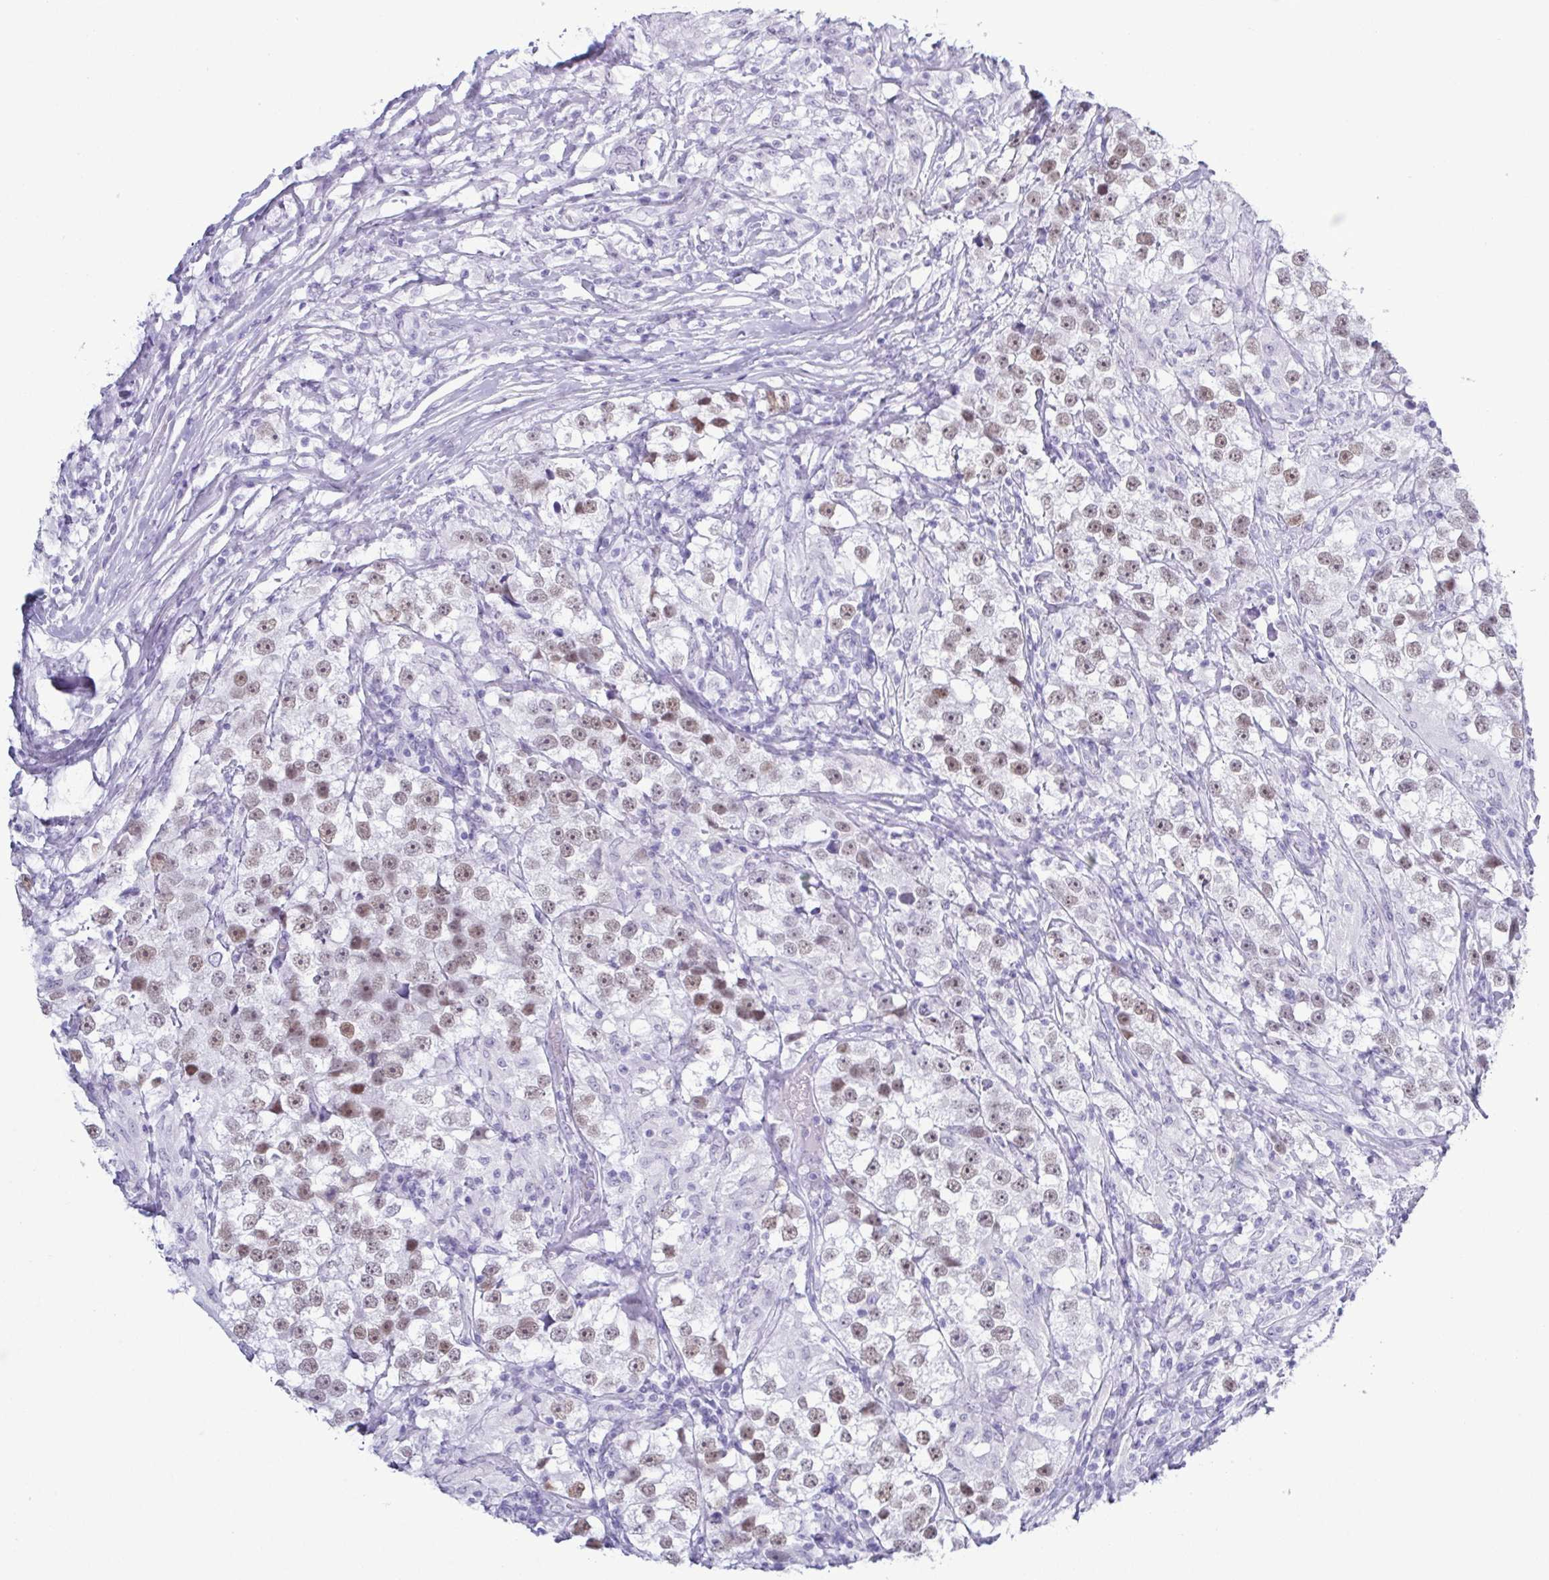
{"staining": {"intensity": "weak", "quantity": ">75%", "location": "nuclear"}, "tissue": "testis cancer", "cell_type": "Tumor cells", "image_type": "cancer", "snomed": [{"axis": "morphology", "description": "Seminoma, NOS"}, {"axis": "topography", "description": "Testis"}], "caption": "Human seminoma (testis) stained for a protein (brown) demonstrates weak nuclear positive staining in about >75% of tumor cells.", "gene": "SUGP2", "patient": {"sex": "male", "age": 46}}